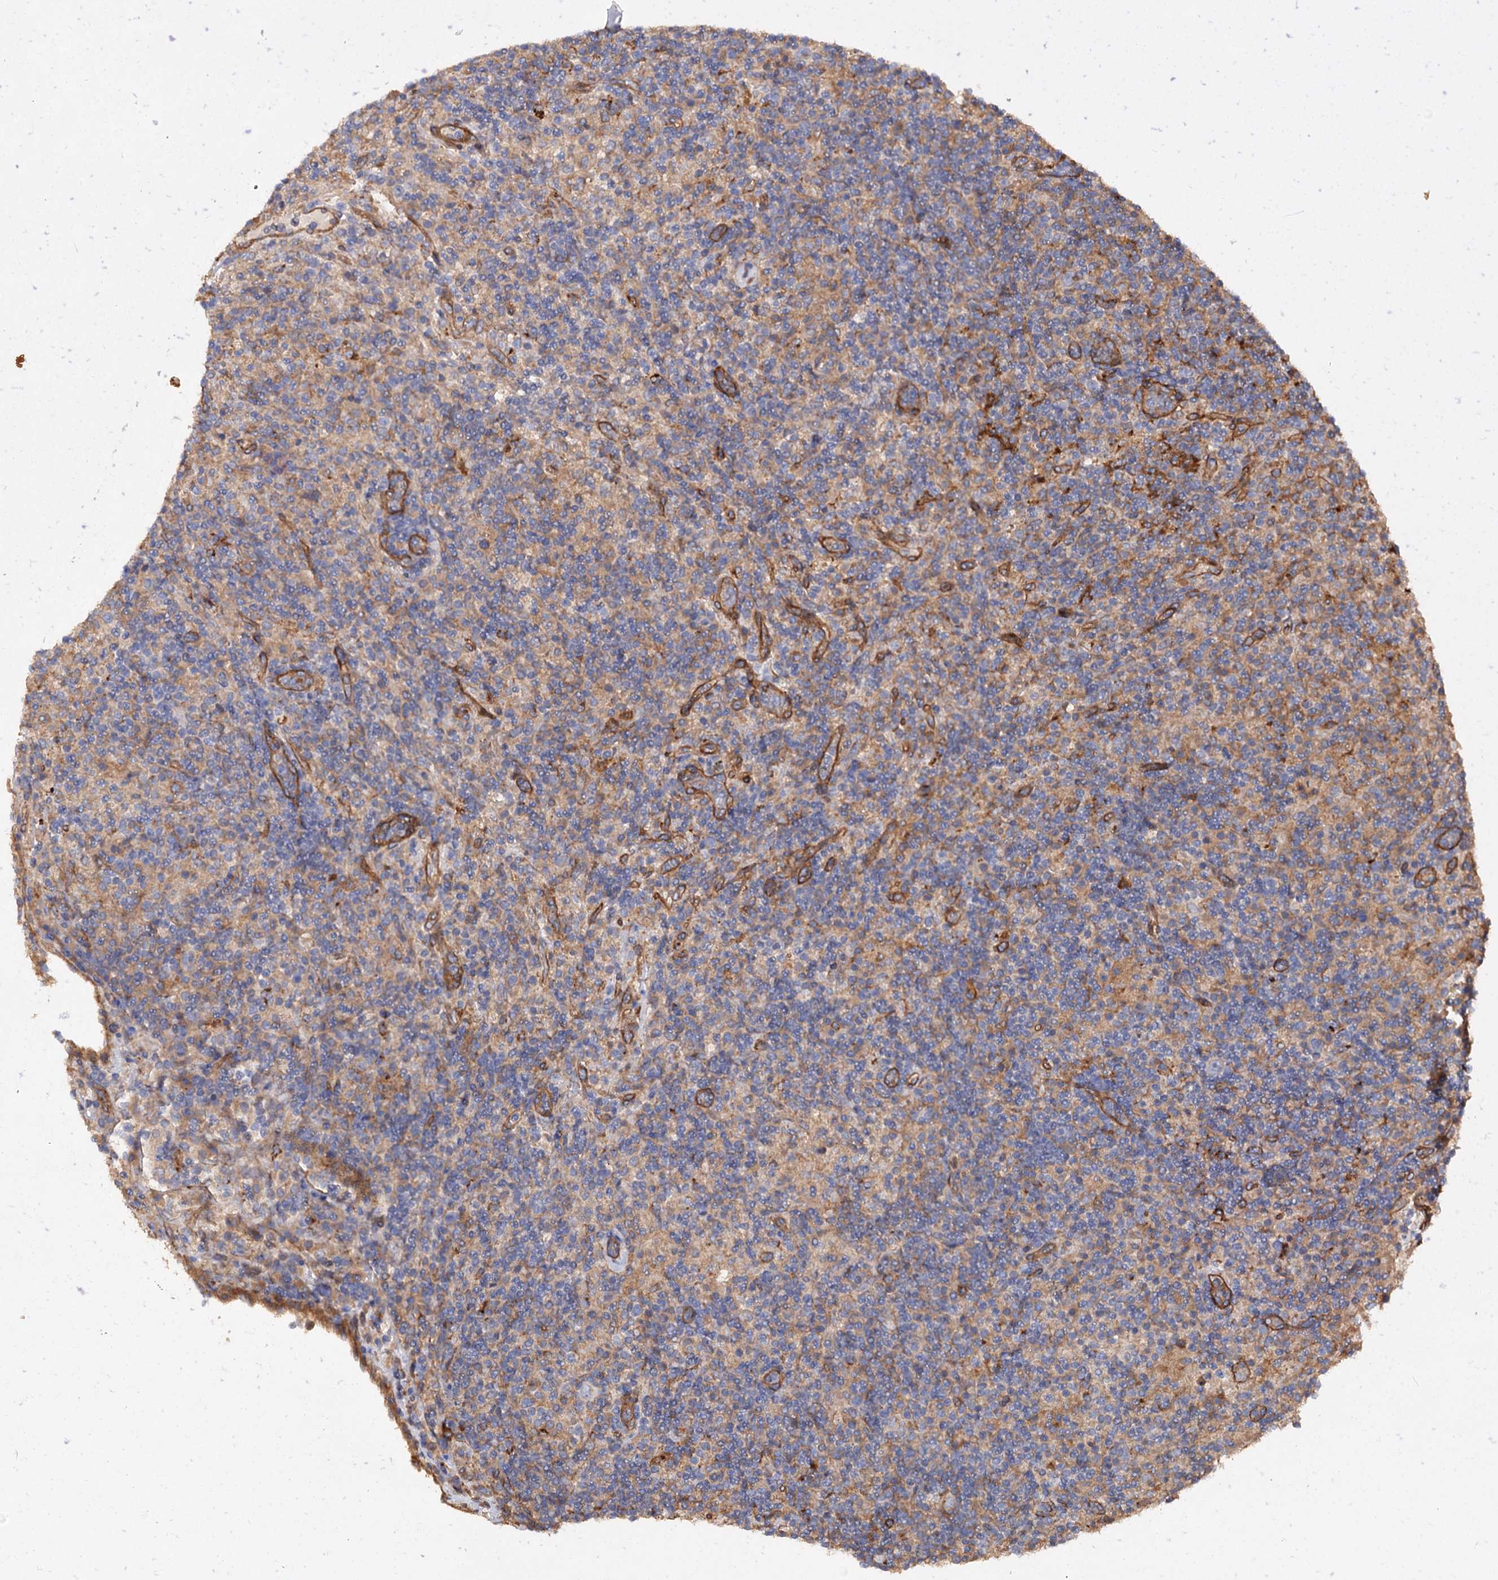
{"staining": {"intensity": "negative", "quantity": "none", "location": "none"}, "tissue": "lymphoma", "cell_type": "Tumor cells", "image_type": "cancer", "snomed": [{"axis": "morphology", "description": "Hodgkin's disease, NOS"}, {"axis": "topography", "description": "Lymph node"}], "caption": "A histopathology image of lymphoma stained for a protein displays no brown staining in tumor cells.", "gene": "CSAD", "patient": {"sex": "male", "age": 70}}